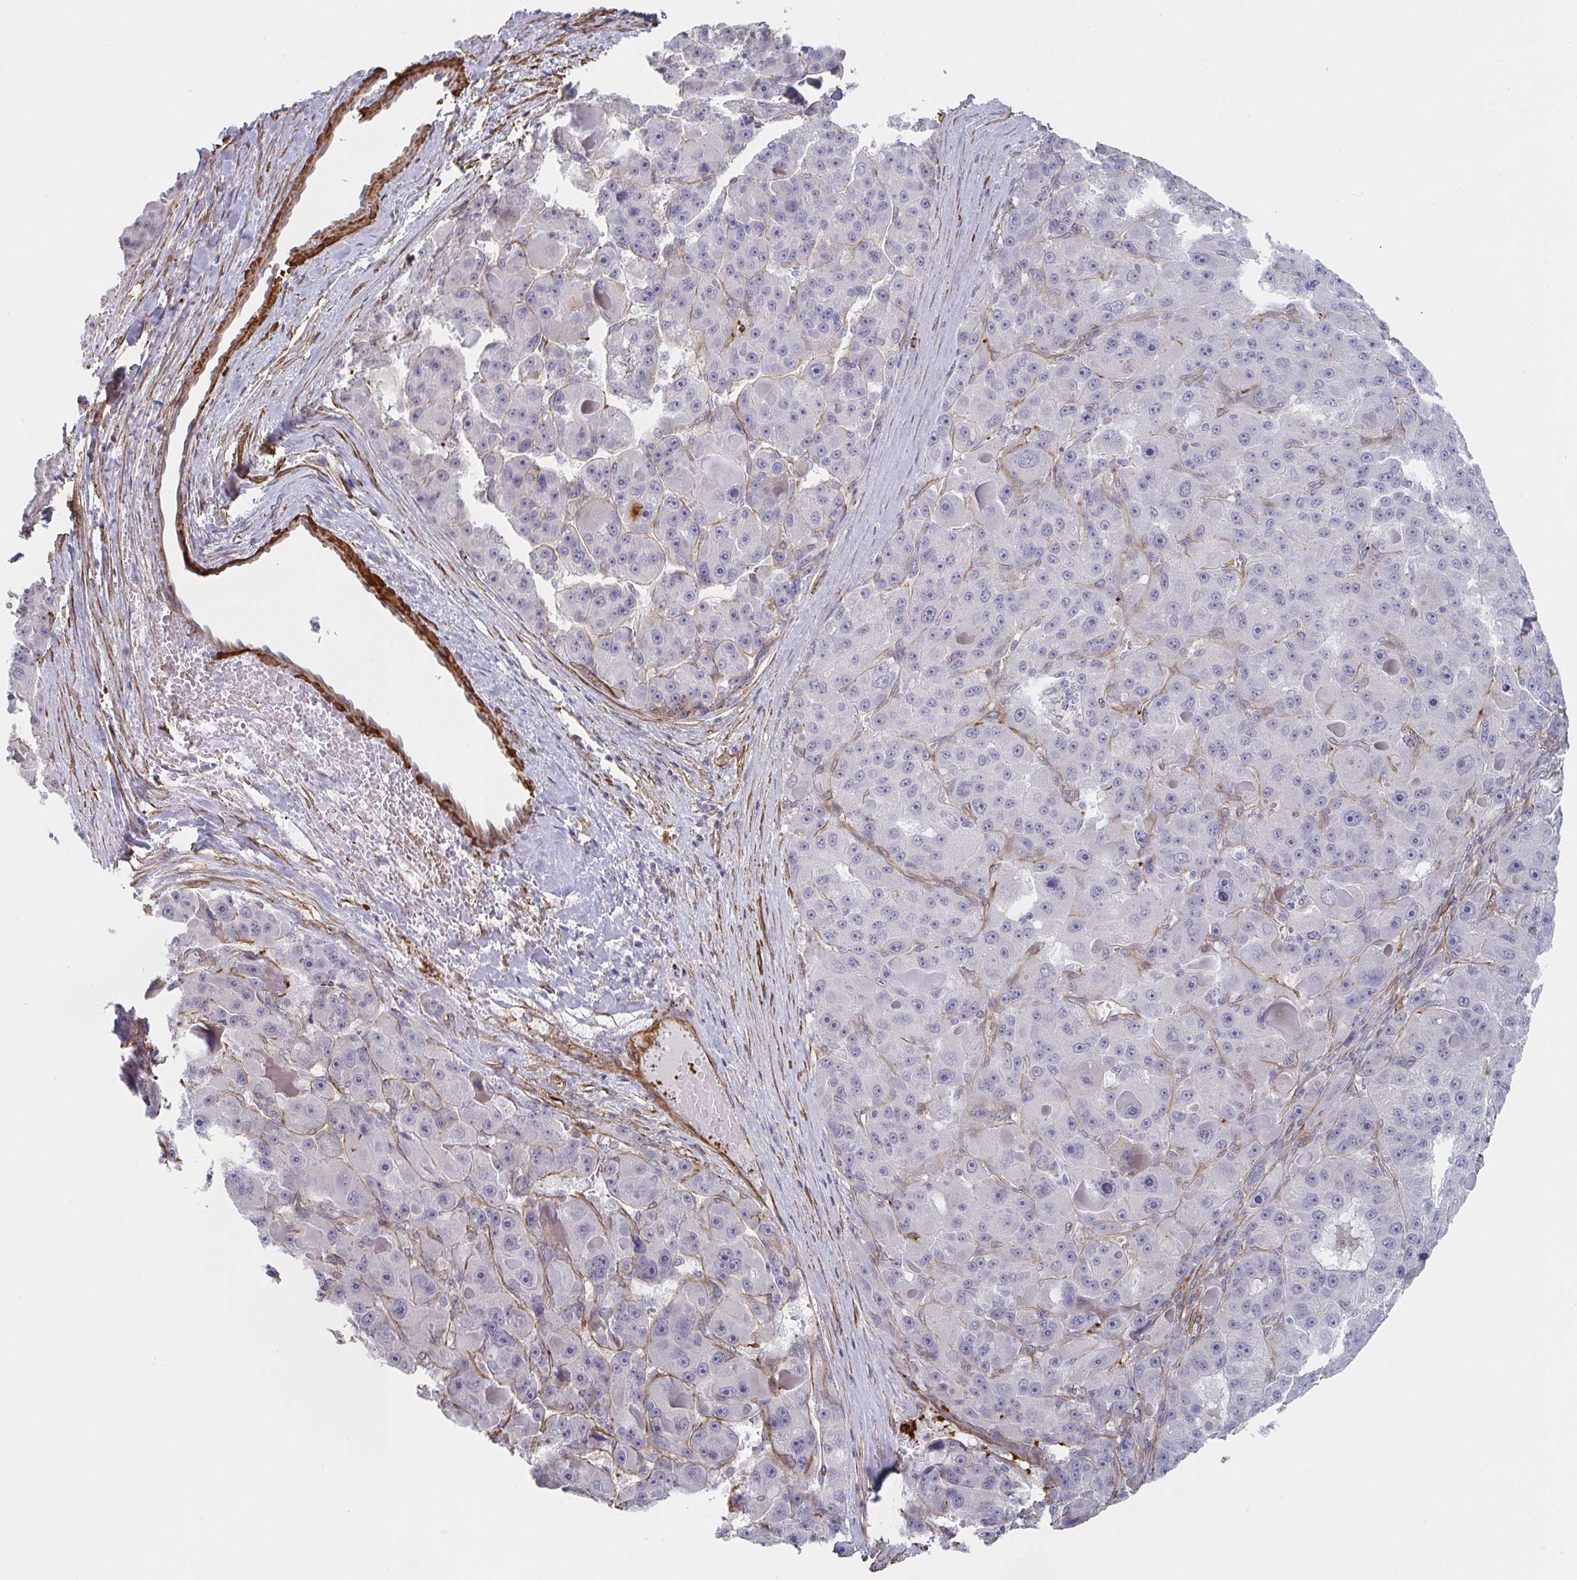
{"staining": {"intensity": "negative", "quantity": "none", "location": "none"}, "tissue": "liver cancer", "cell_type": "Tumor cells", "image_type": "cancer", "snomed": [{"axis": "morphology", "description": "Carcinoma, Hepatocellular, NOS"}, {"axis": "topography", "description": "Liver"}], "caption": "The image reveals no significant staining in tumor cells of liver cancer.", "gene": "NEURL4", "patient": {"sex": "male", "age": 76}}